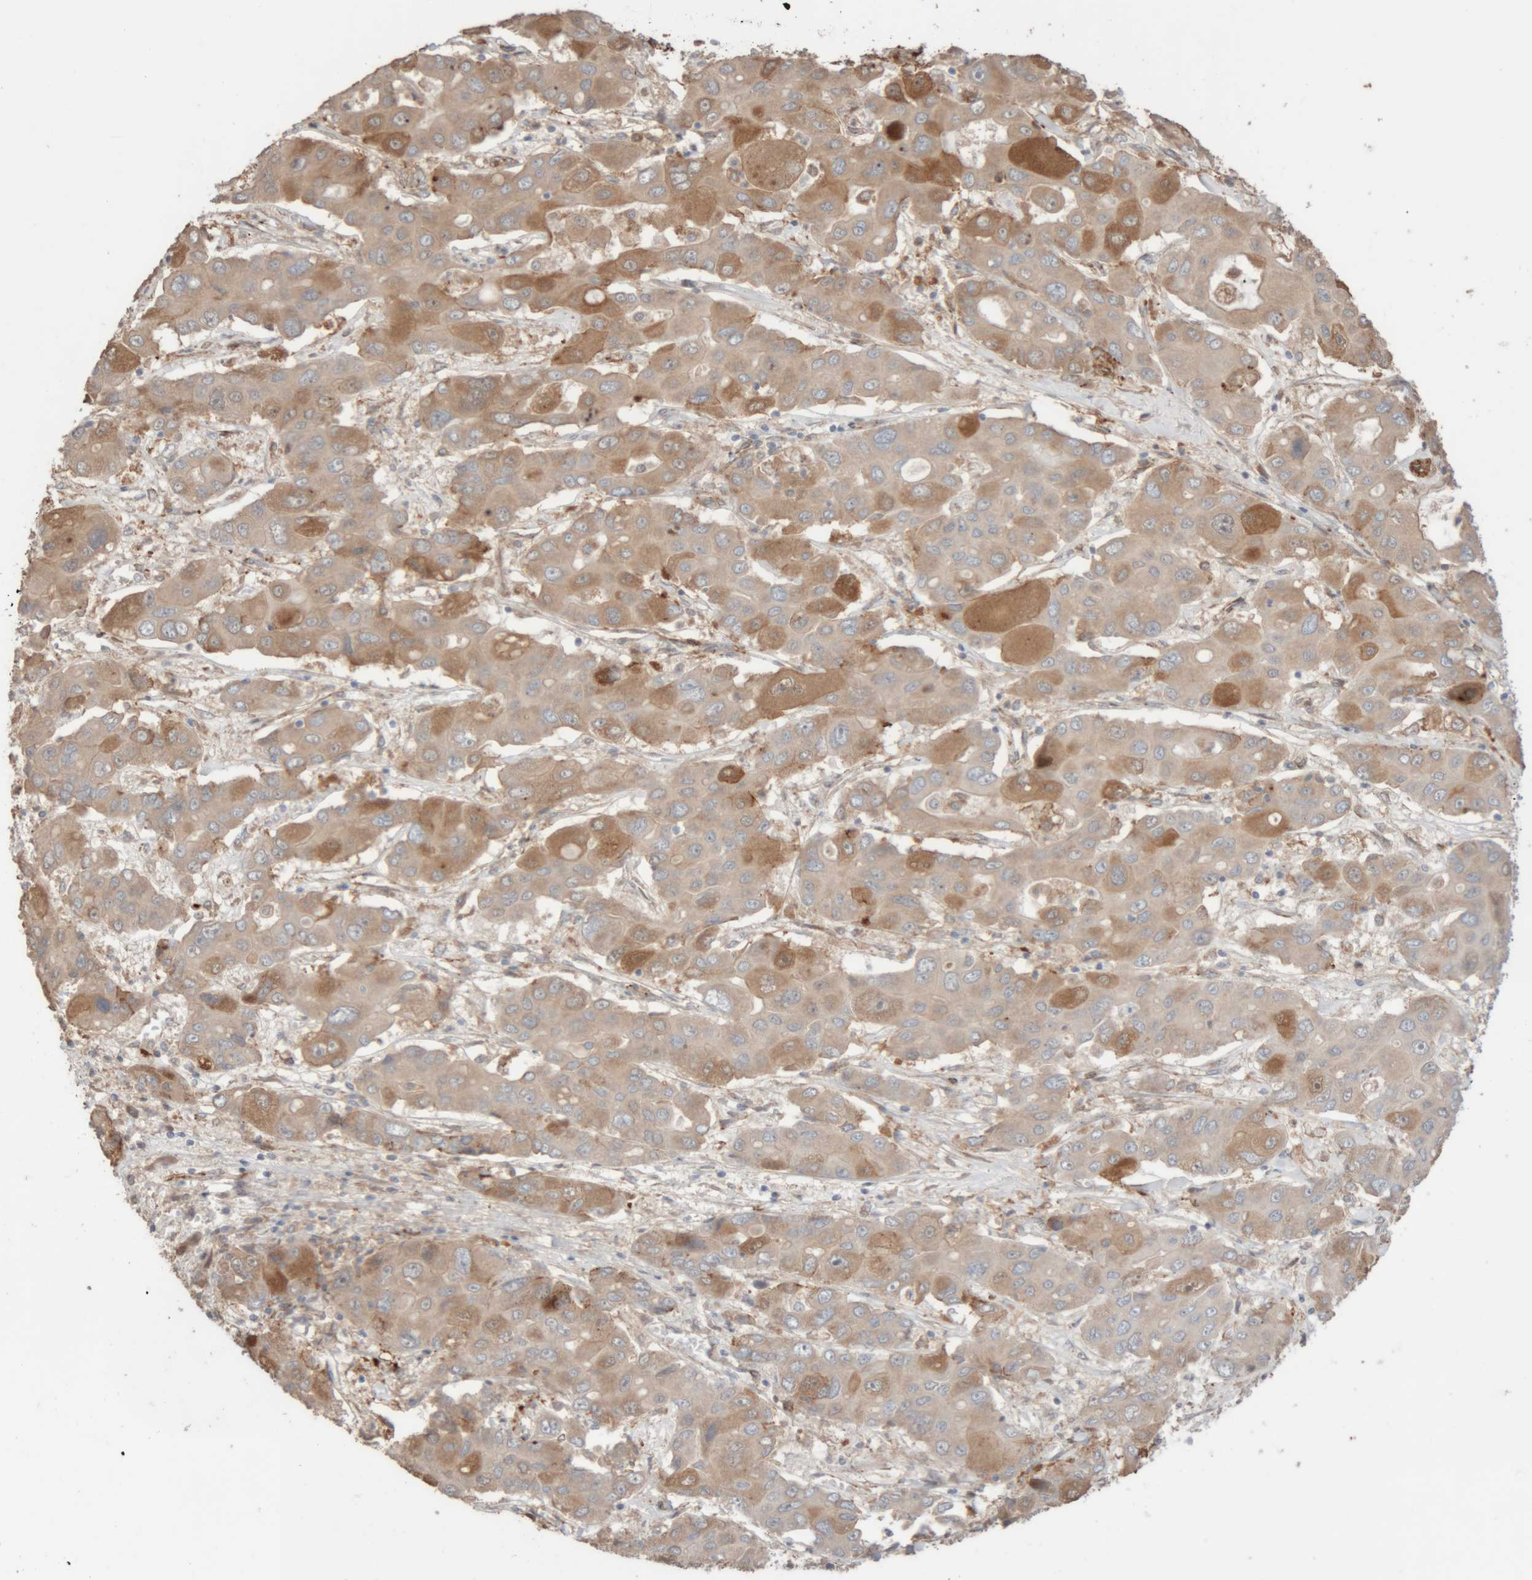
{"staining": {"intensity": "moderate", "quantity": "25%-75%", "location": "cytoplasmic/membranous"}, "tissue": "liver cancer", "cell_type": "Tumor cells", "image_type": "cancer", "snomed": [{"axis": "morphology", "description": "Cholangiocarcinoma"}, {"axis": "topography", "description": "Liver"}], "caption": "A medium amount of moderate cytoplasmic/membranous positivity is appreciated in about 25%-75% of tumor cells in liver cancer (cholangiocarcinoma) tissue.", "gene": "RAB32", "patient": {"sex": "male", "age": 67}}